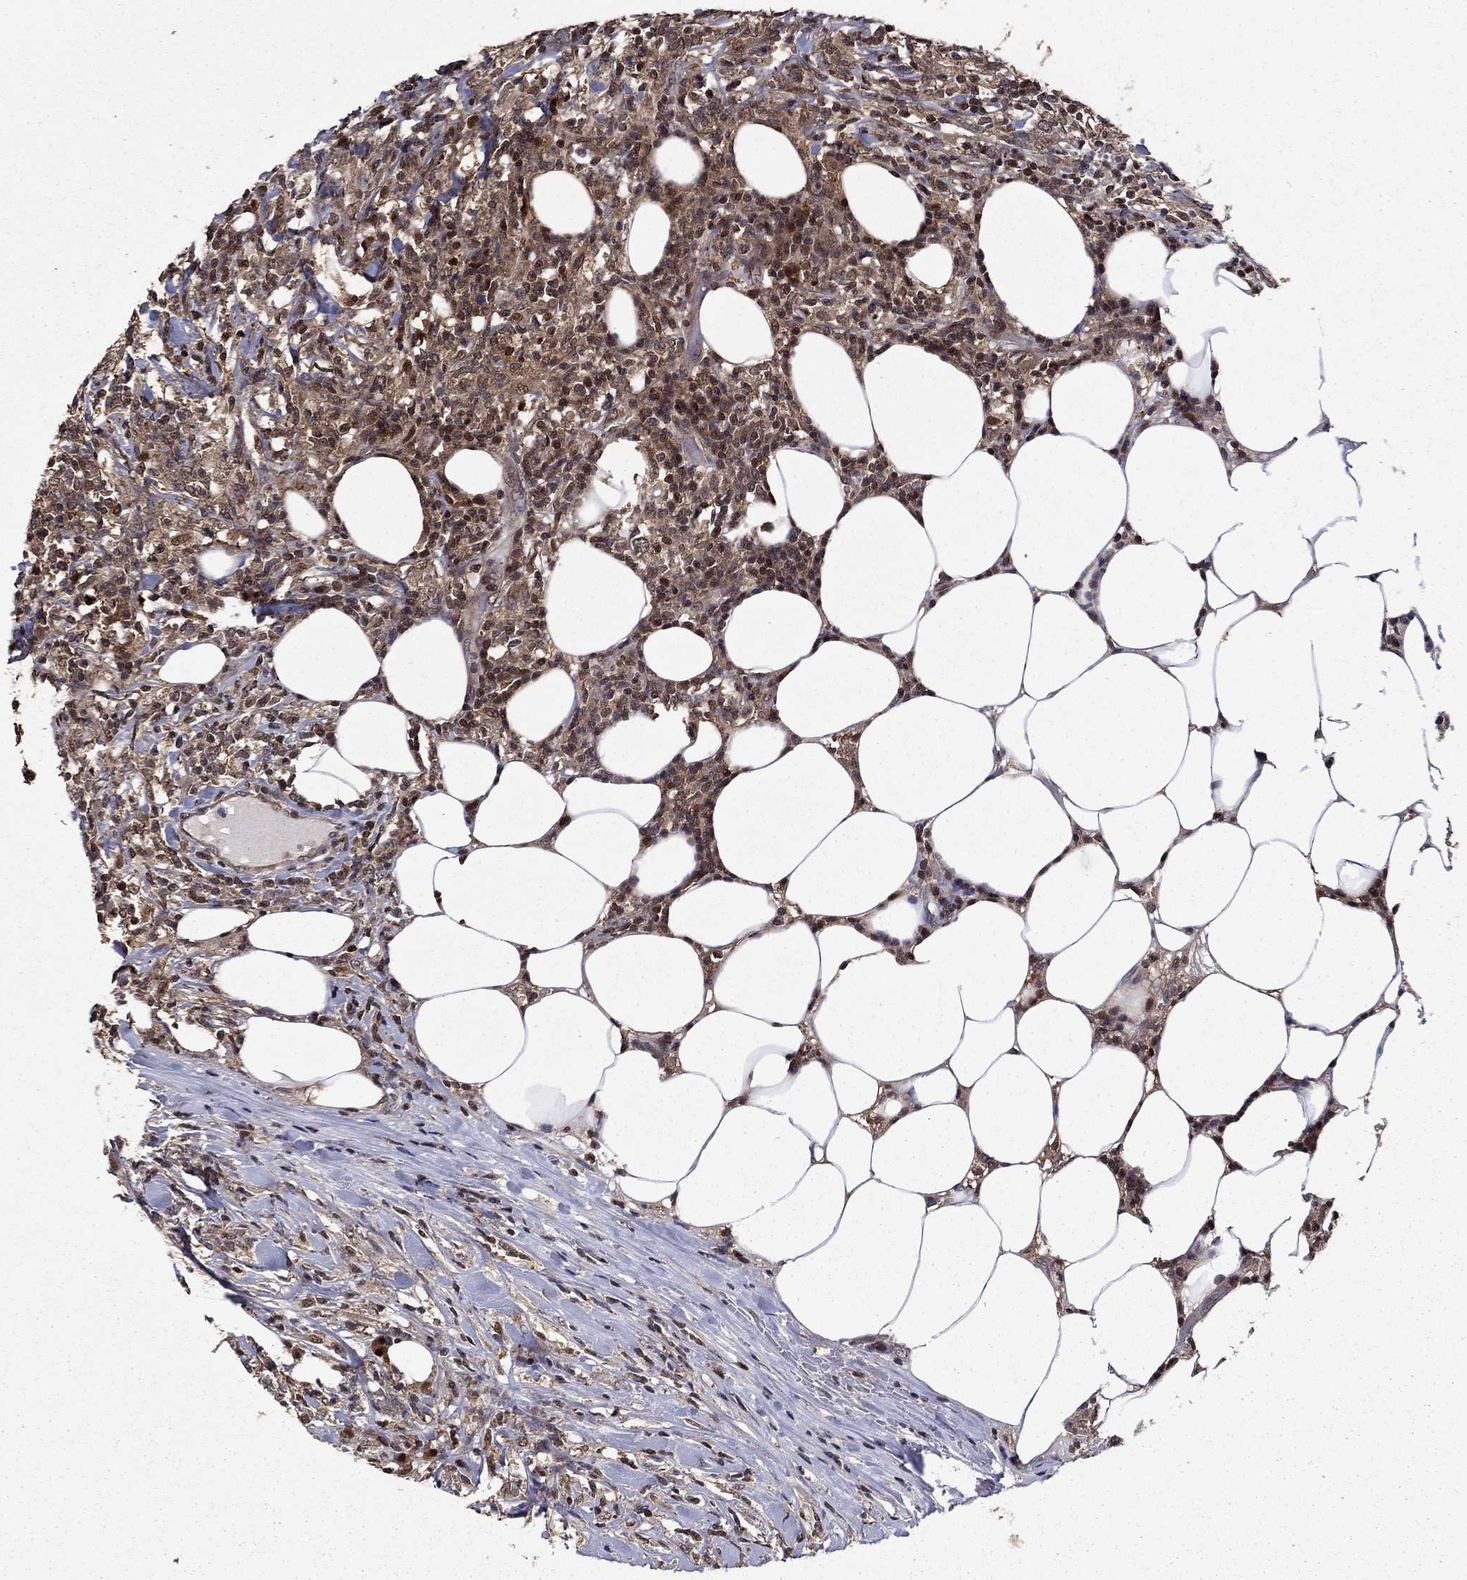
{"staining": {"intensity": "moderate", "quantity": "<25%", "location": "cytoplasmic/membranous,nuclear"}, "tissue": "lymphoma", "cell_type": "Tumor cells", "image_type": "cancer", "snomed": [{"axis": "morphology", "description": "Malignant lymphoma, non-Hodgkin's type, High grade"}, {"axis": "topography", "description": "Lymph node"}], "caption": "Protein expression analysis of human lymphoma reveals moderate cytoplasmic/membranous and nuclear staining in approximately <25% of tumor cells. (DAB IHC with brightfield microscopy, high magnification).", "gene": "APPBP2", "patient": {"sex": "female", "age": 84}}